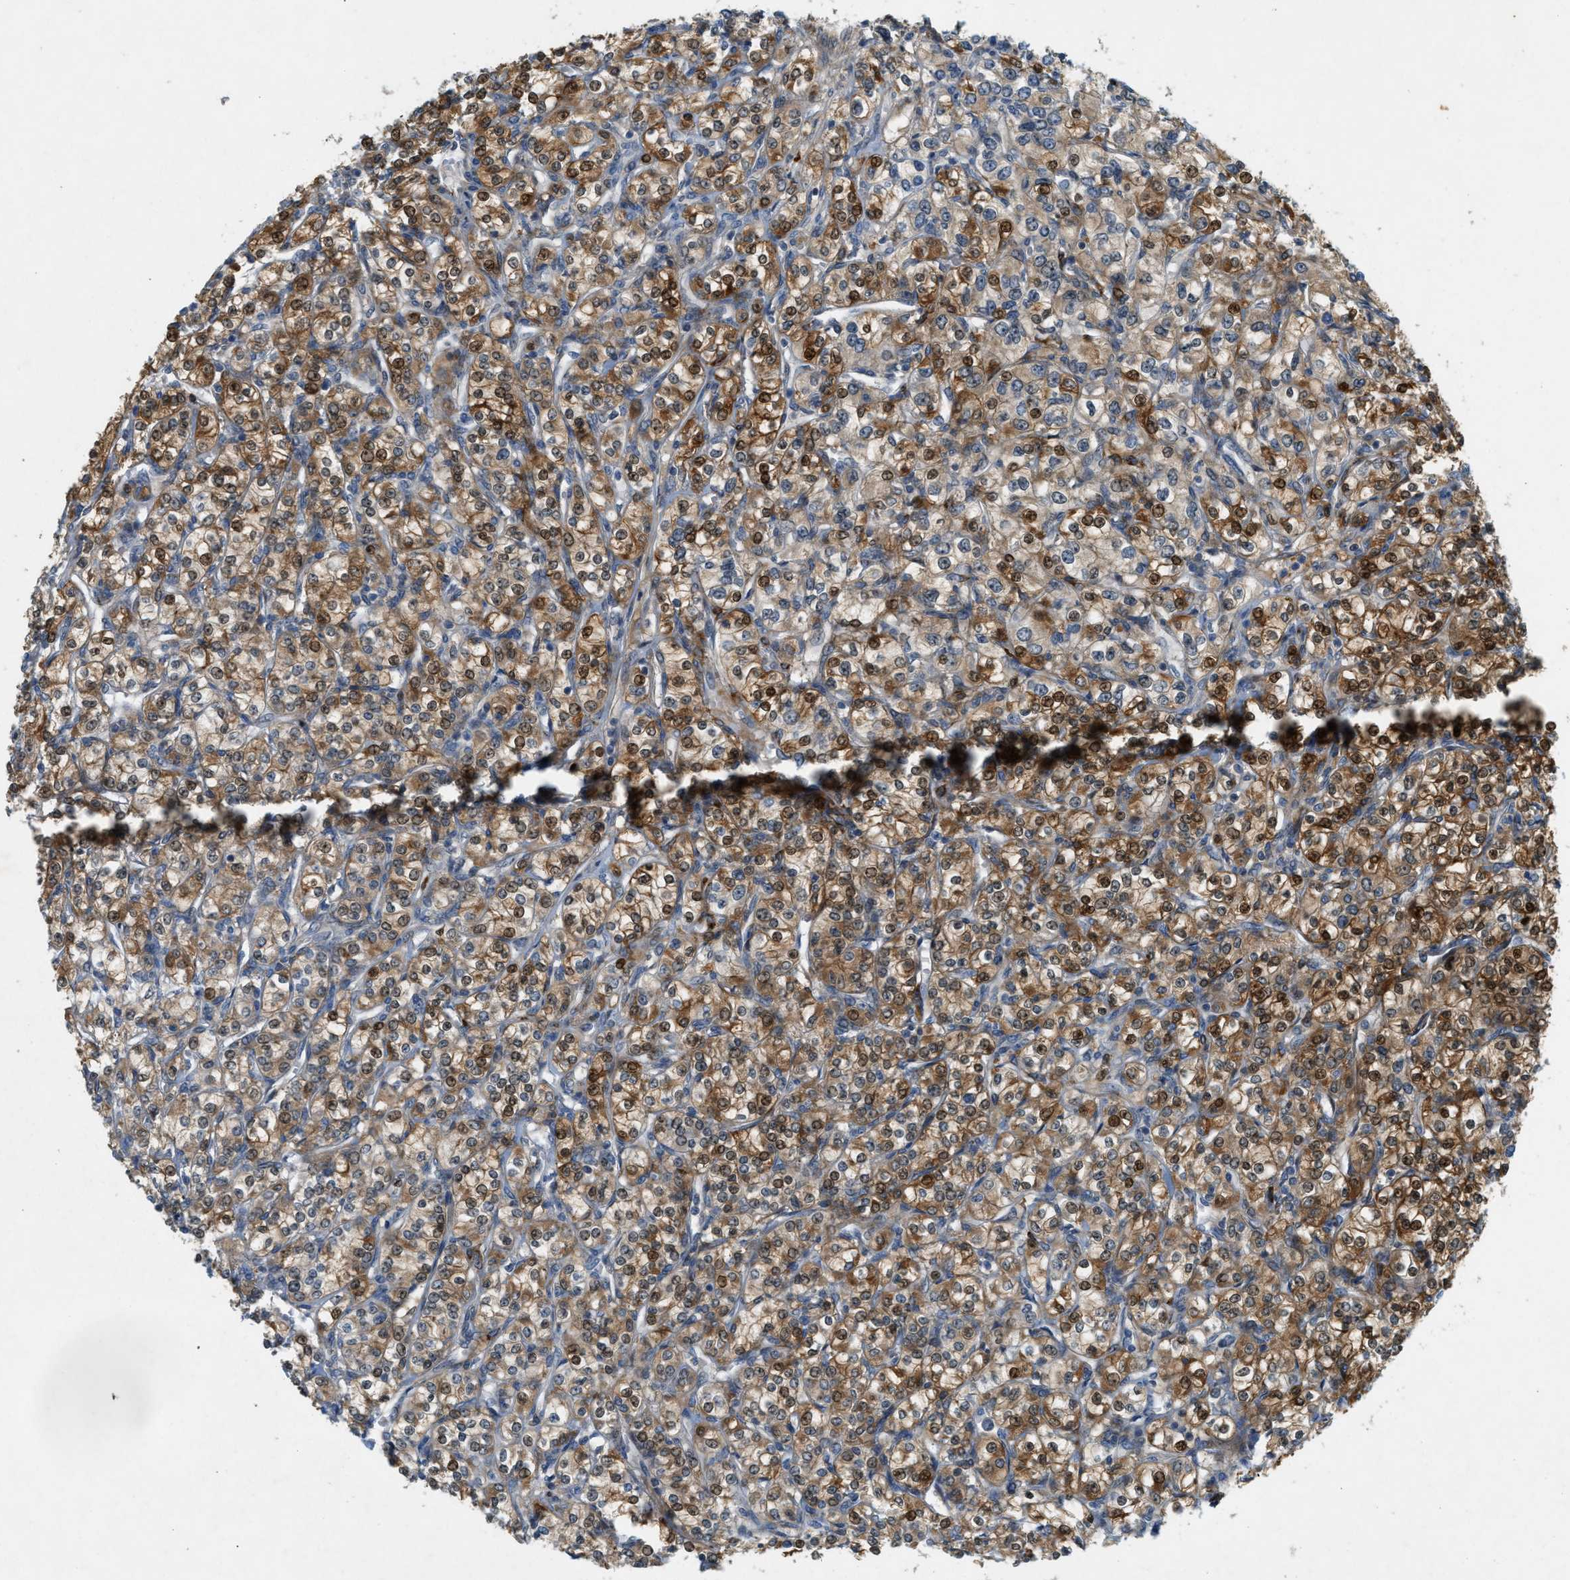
{"staining": {"intensity": "moderate", "quantity": ">75%", "location": "cytoplasmic/membranous,nuclear"}, "tissue": "renal cancer", "cell_type": "Tumor cells", "image_type": "cancer", "snomed": [{"axis": "morphology", "description": "Adenocarcinoma, NOS"}, {"axis": "topography", "description": "Kidney"}], "caption": "Immunohistochemical staining of human renal adenocarcinoma reveals moderate cytoplasmic/membranous and nuclear protein expression in about >75% of tumor cells.", "gene": "PDCL3", "patient": {"sex": "male", "age": 77}}